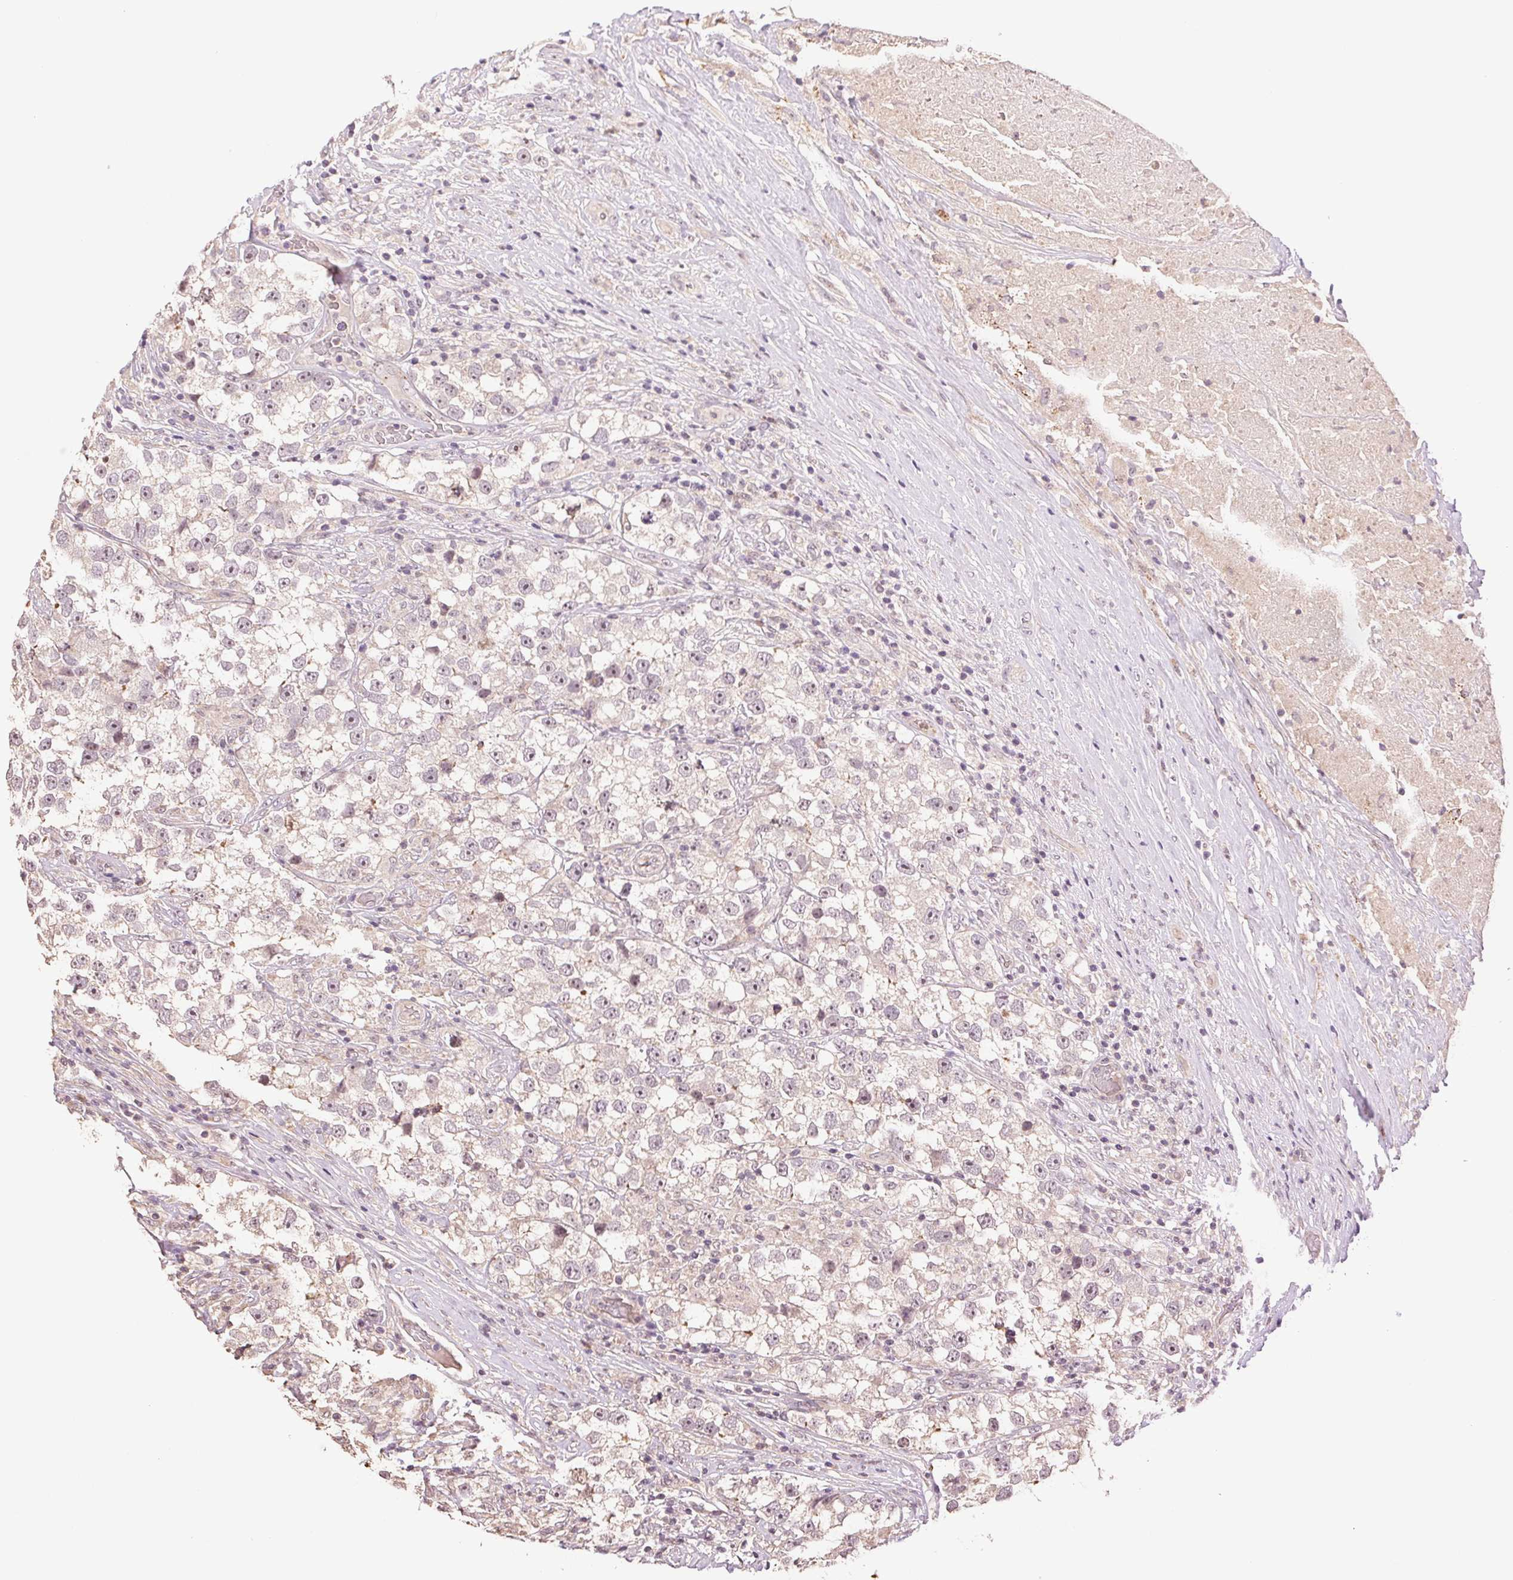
{"staining": {"intensity": "negative", "quantity": "none", "location": "none"}, "tissue": "testis cancer", "cell_type": "Tumor cells", "image_type": "cancer", "snomed": [{"axis": "morphology", "description": "Seminoma, NOS"}, {"axis": "topography", "description": "Testis"}], "caption": "Immunohistochemistry histopathology image of testis seminoma stained for a protein (brown), which demonstrates no expression in tumor cells.", "gene": "TMEM253", "patient": {"sex": "male", "age": 46}}